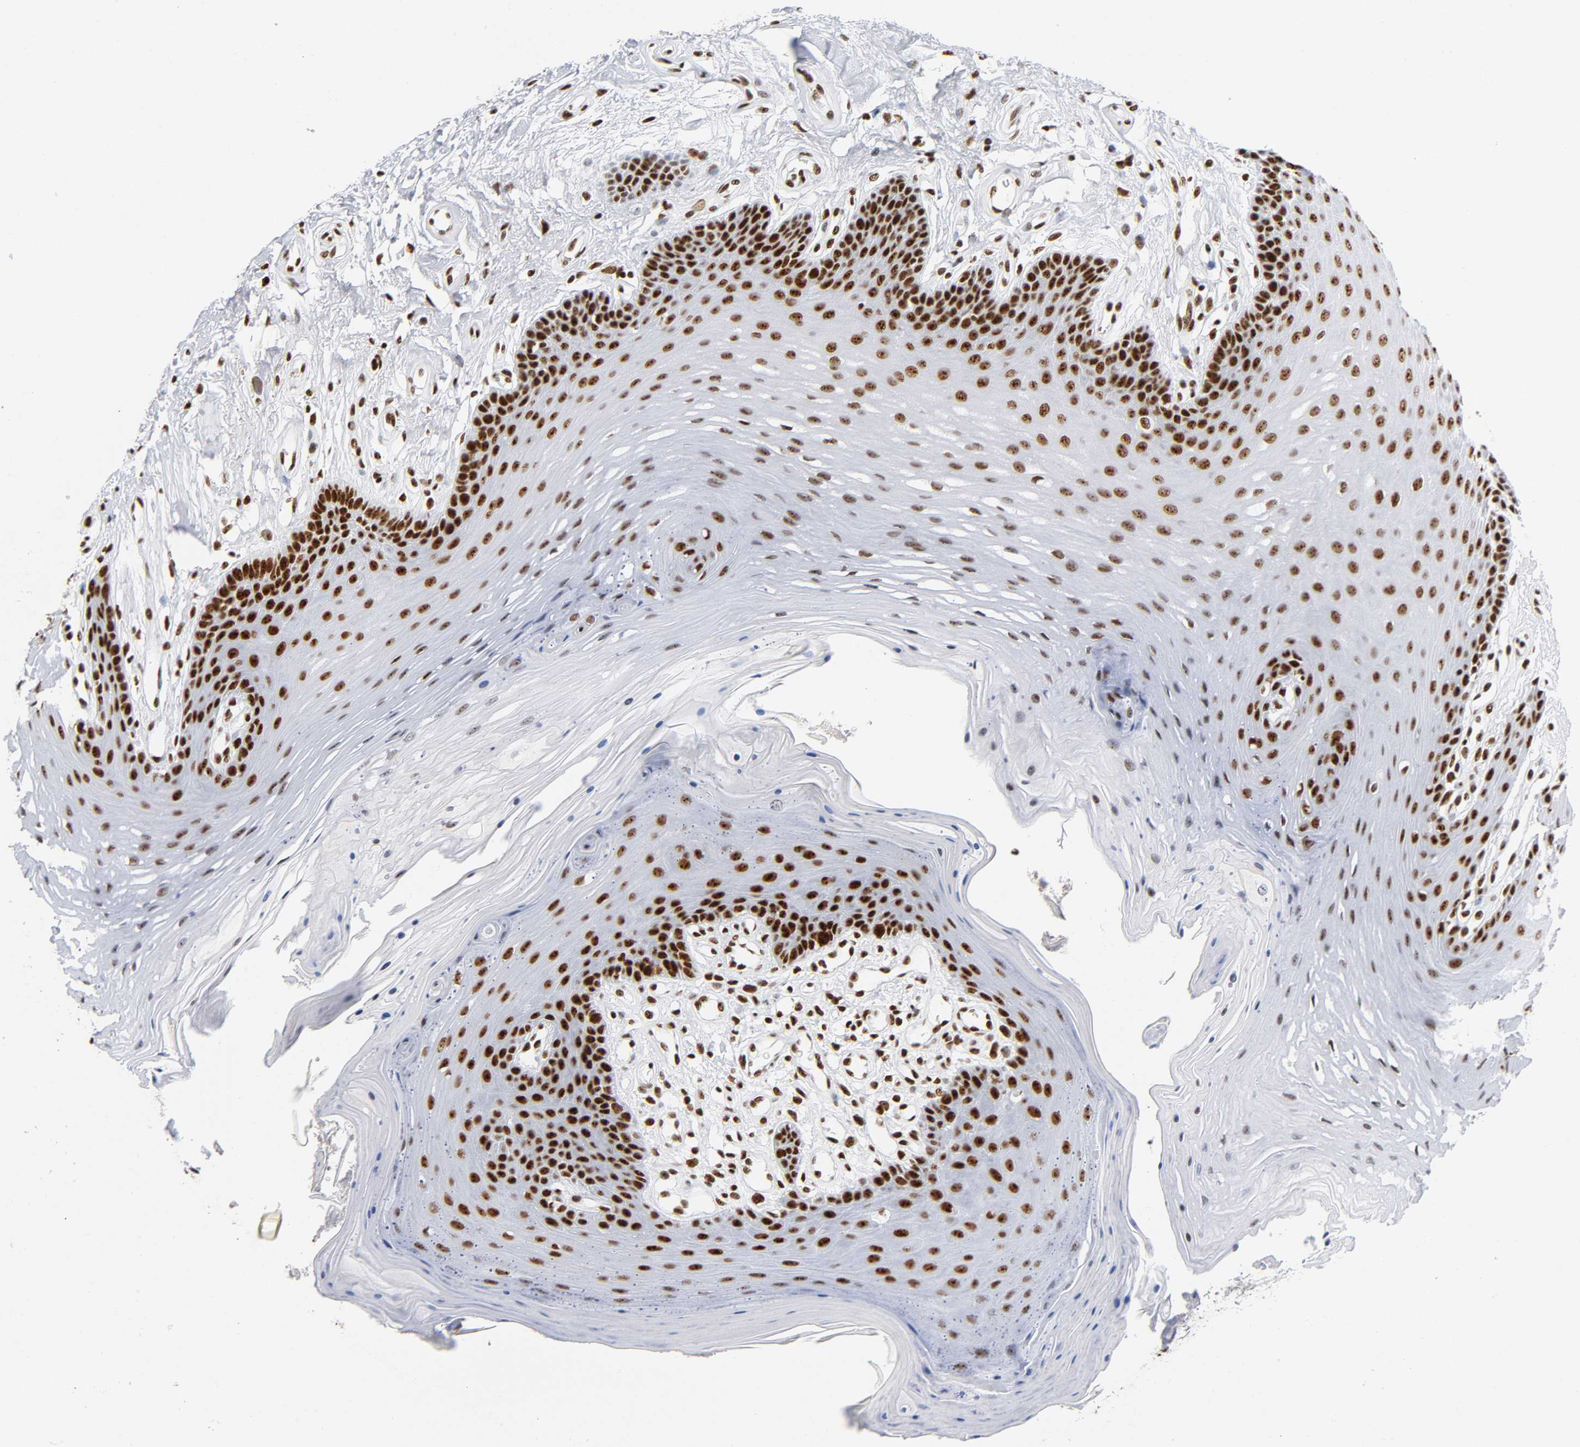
{"staining": {"intensity": "strong", "quantity": ">75%", "location": "nuclear"}, "tissue": "oral mucosa", "cell_type": "Squamous epithelial cells", "image_type": "normal", "snomed": [{"axis": "morphology", "description": "Normal tissue, NOS"}, {"axis": "topography", "description": "Oral tissue"}], "caption": "The immunohistochemical stain shows strong nuclear positivity in squamous epithelial cells of benign oral mucosa. (DAB = brown stain, brightfield microscopy at high magnification).", "gene": "UBTF", "patient": {"sex": "male", "age": 62}}